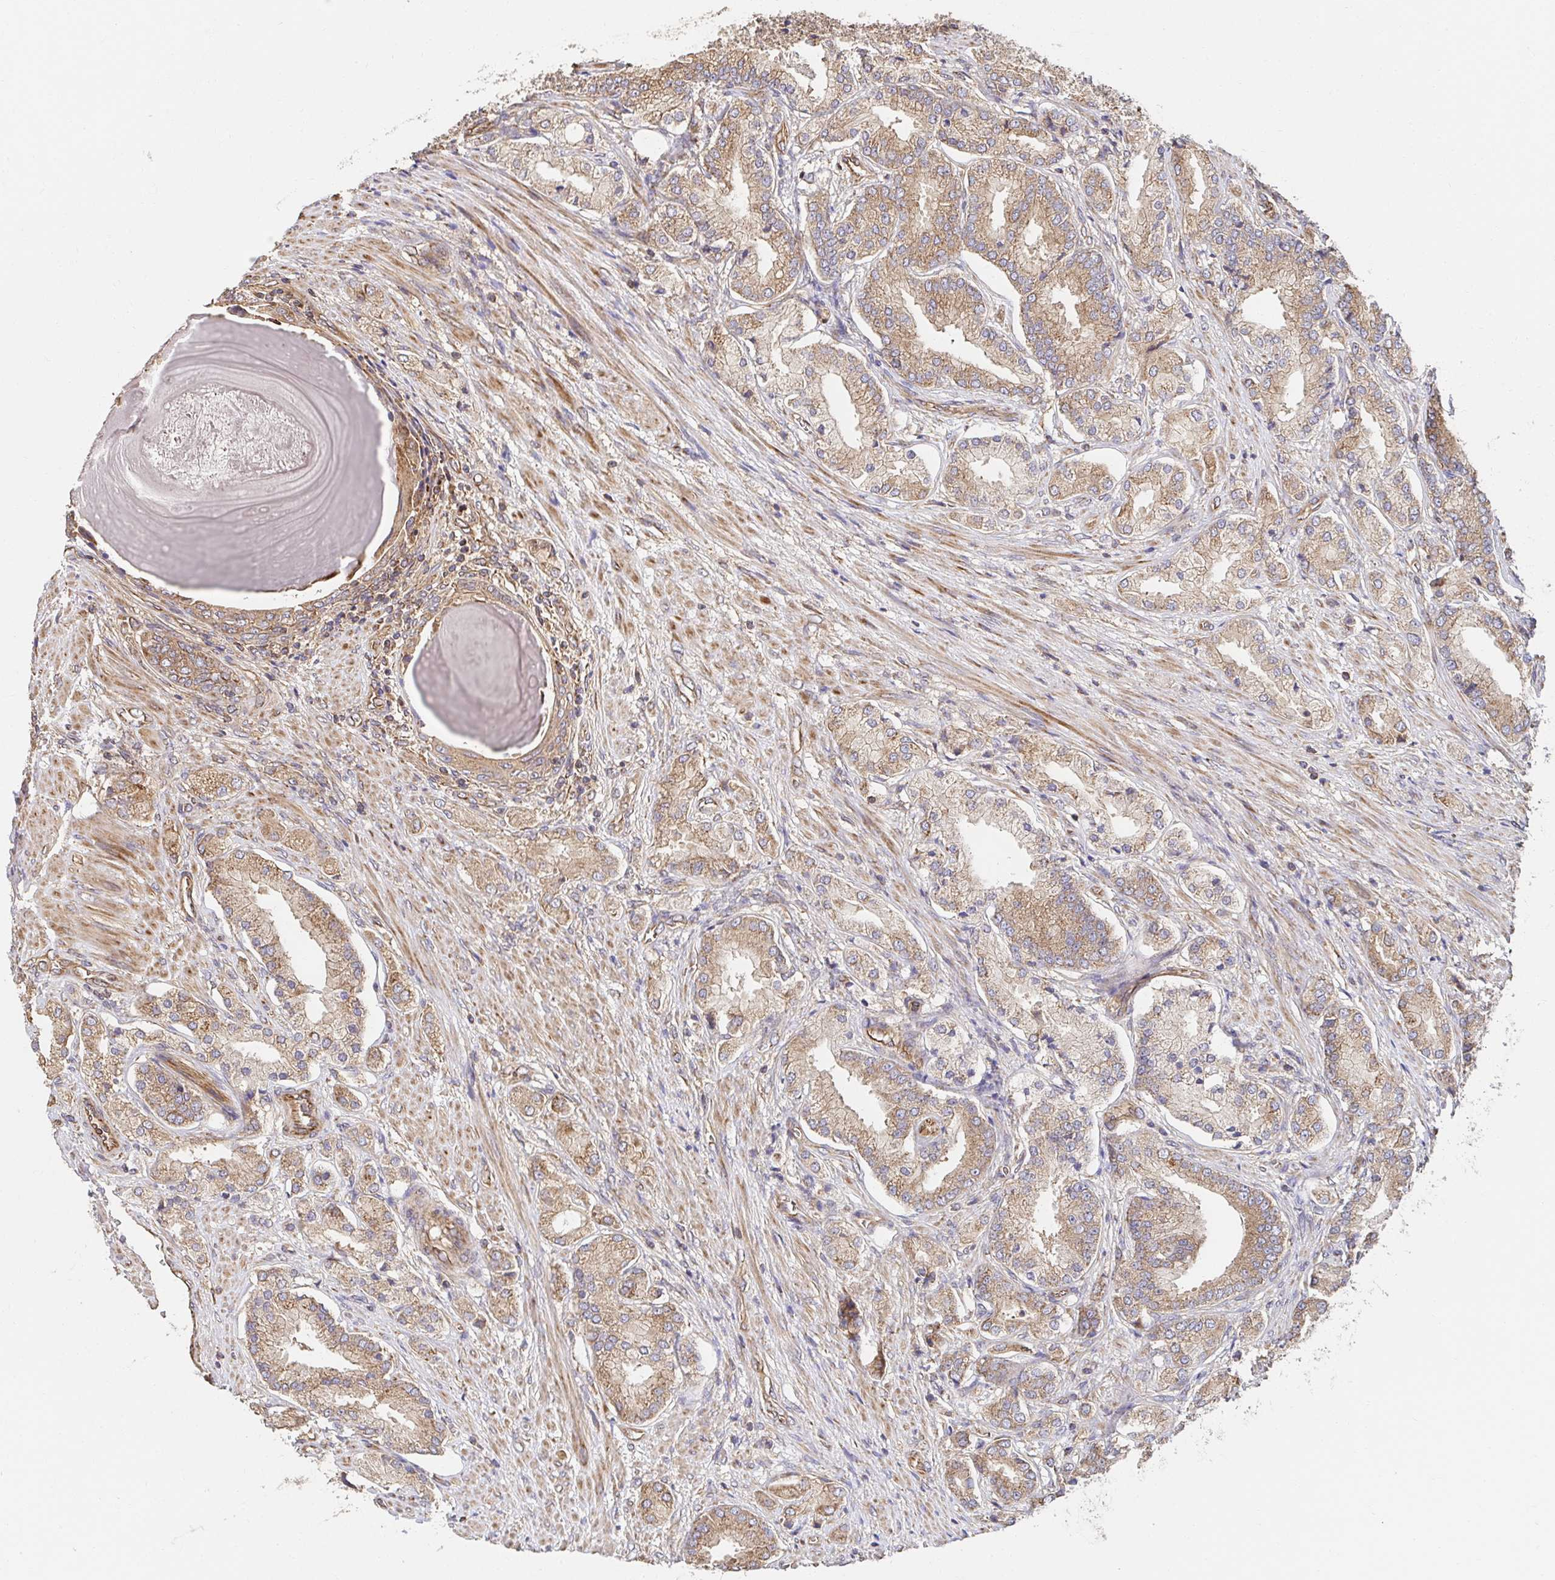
{"staining": {"intensity": "moderate", "quantity": ">75%", "location": "cytoplasmic/membranous"}, "tissue": "prostate cancer", "cell_type": "Tumor cells", "image_type": "cancer", "snomed": [{"axis": "morphology", "description": "Adenocarcinoma, High grade"}, {"axis": "topography", "description": "Prostate and seminal vesicle, NOS"}], "caption": "Moderate cytoplasmic/membranous expression for a protein is appreciated in approximately >75% of tumor cells of prostate cancer (high-grade adenocarcinoma) using immunohistochemistry (IHC).", "gene": "APBB1", "patient": {"sex": "male", "age": 61}}